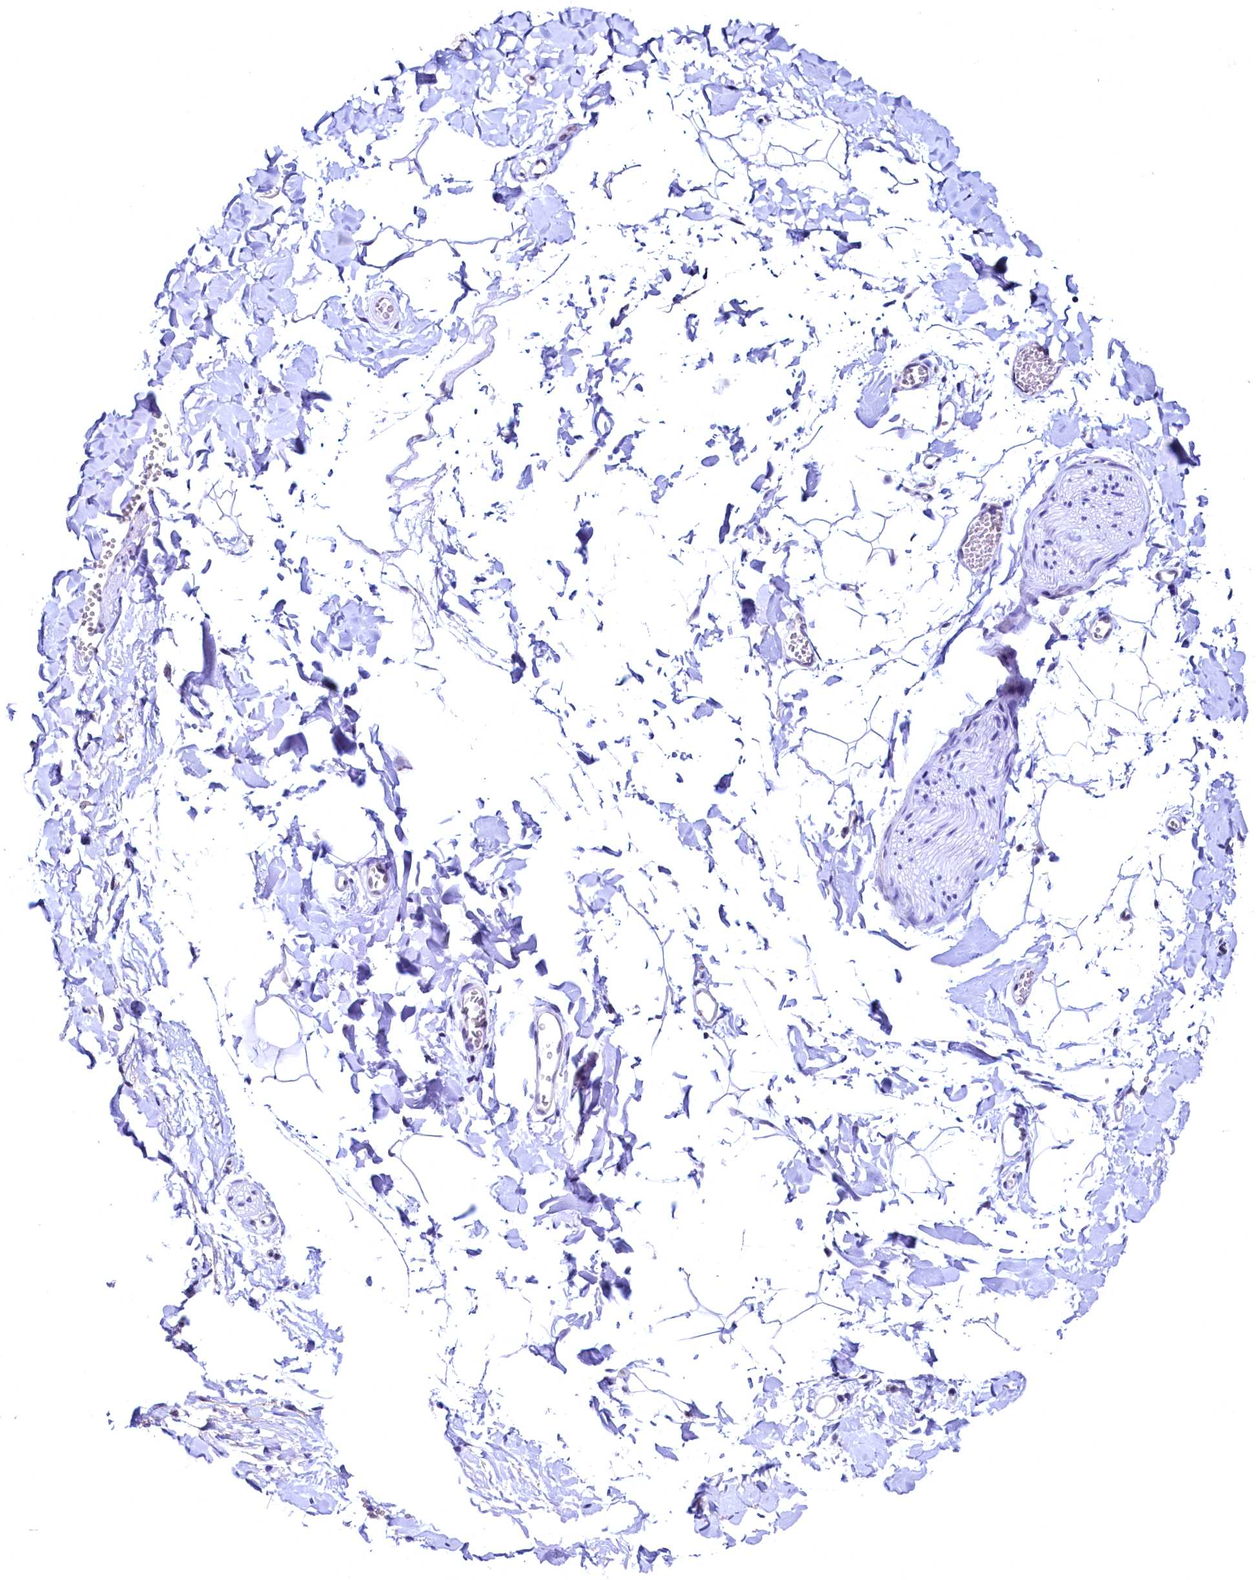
{"staining": {"intensity": "negative", "quantity": "none", "location": "none"}, "tissue": "adipose tissue", "cell_type": "Adipocytes", "image_type": "normal", "snomed": [{"axis": "morphology", "description": "Normal tissue, NOS"}, {"axis": "topography", "description": "Gallbladder"}, {"axis": "topography", "description": "Peripheral nerve tissue"}], "caption": "Adipocytes show no significant protein positivity in benign adipose tissue. (Immunohistochemistry, brightfield microscopy, high magnification).", "gene": "FLYWCH2", "patient": {"sex": "male", "age": 38}}